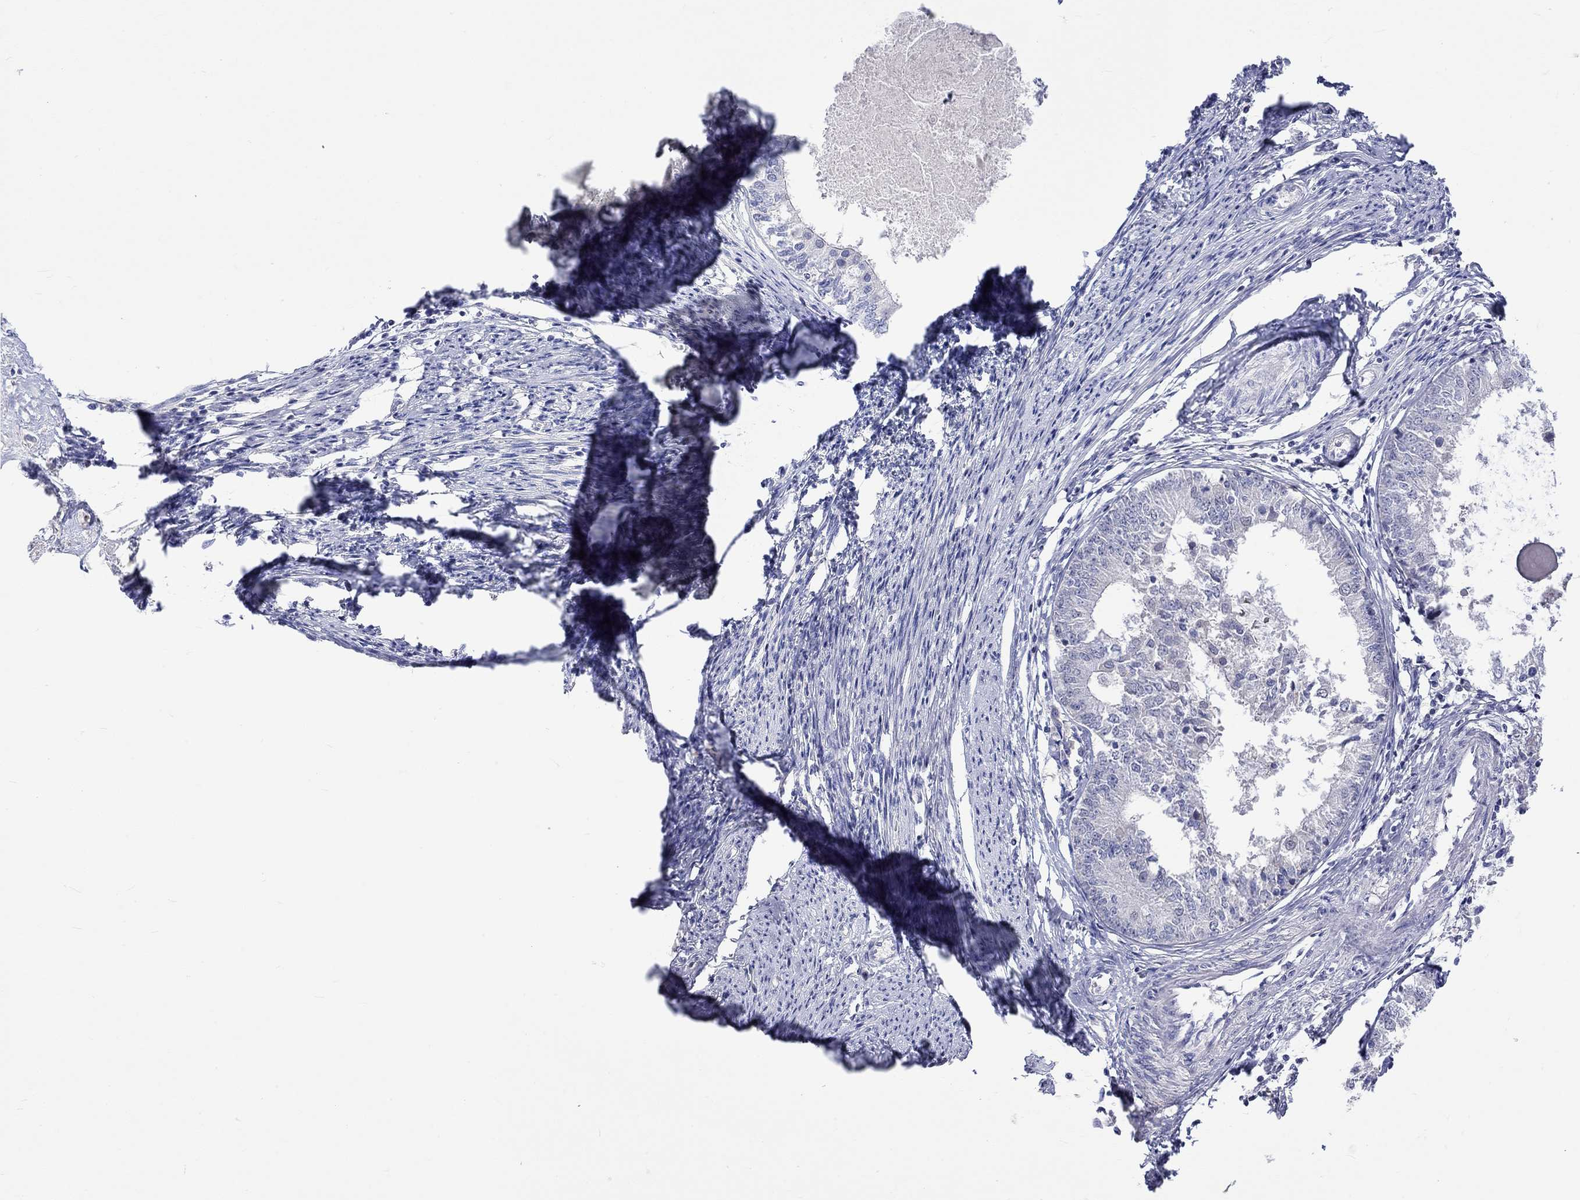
{"staining": {"intensity": "negative", "quantity": "none", "location": "none"}, "tissue": "endometrial cancer", "cell_type": "Tumor cells", "image_type": "cancer", "snomed": [{"axis": "morphology", "description": "Adenocarcinoma, NOS"}, {"axis": "topography", "description": "Endometrium"}], "caption": "A high-resolution micrograph shows immunohistochemistry staining of endometrial adenocarcinoma, which exhibits no significant positivity in tumor cells. The staining was performed using DAB (3,3'-diaminobenzidine) to visualize the protein expression in brown, while the nuclei were stained in blue with hematoxylin (Magnification: 20x).", "gene": "LRFN4", "patient": {"sex": "female", "age": 57}}